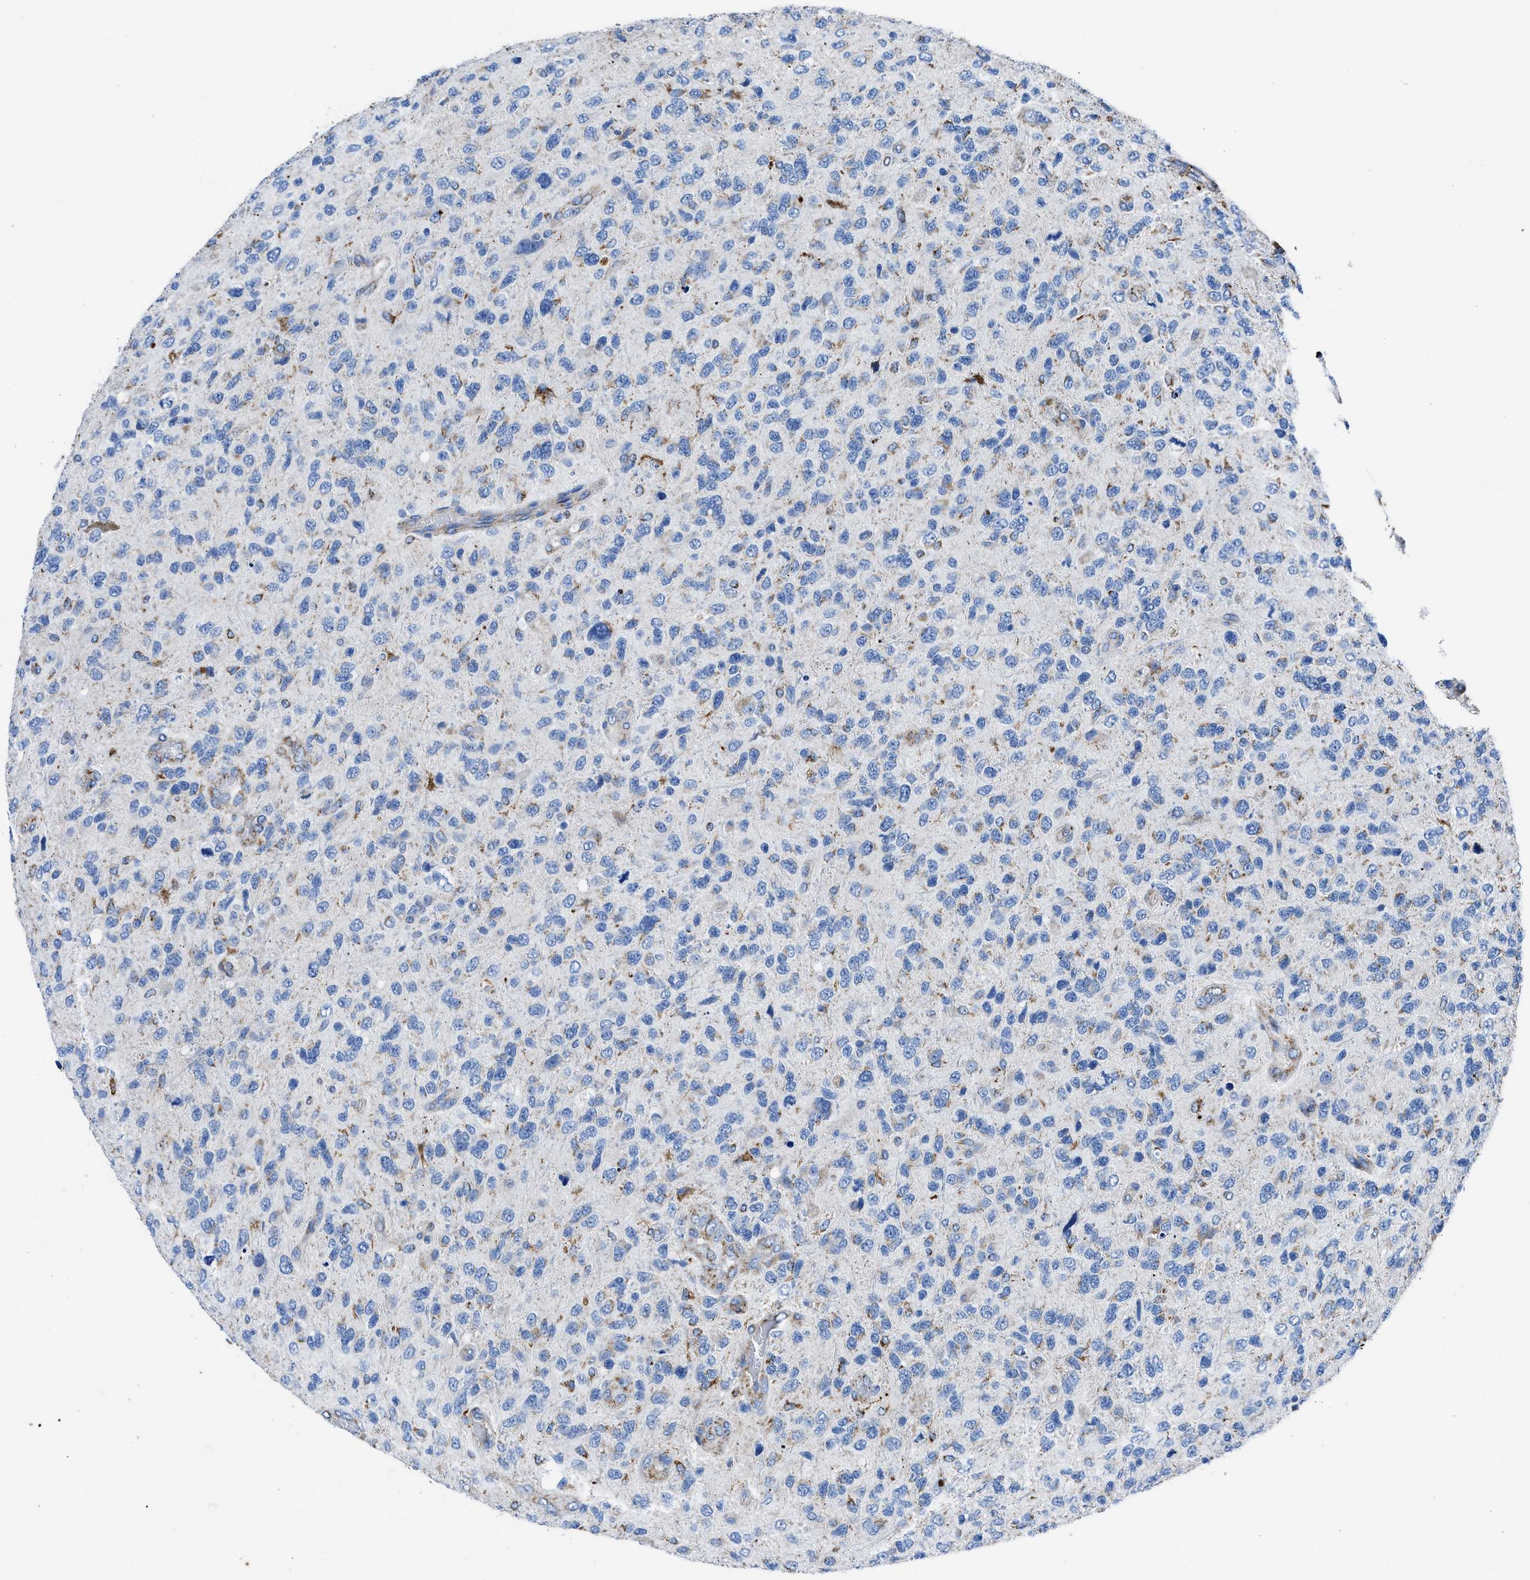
{"staining": {"intensity": "negative", "quantity": "none", "location": "none"}, "tissue": "glioma", "cell_type": "Tumor cells", "image_type": "cancer", "snomed": [{"axis": "morphology", "description": "Glioma, malignant, High grade"}, {"axis": "topography", "description": "Brain"}], "caption": "Tumor cells show no significant protein expression in glioma.", "gene": "ZDHHC3", "patient": {"sex": "female", "age": 58}}